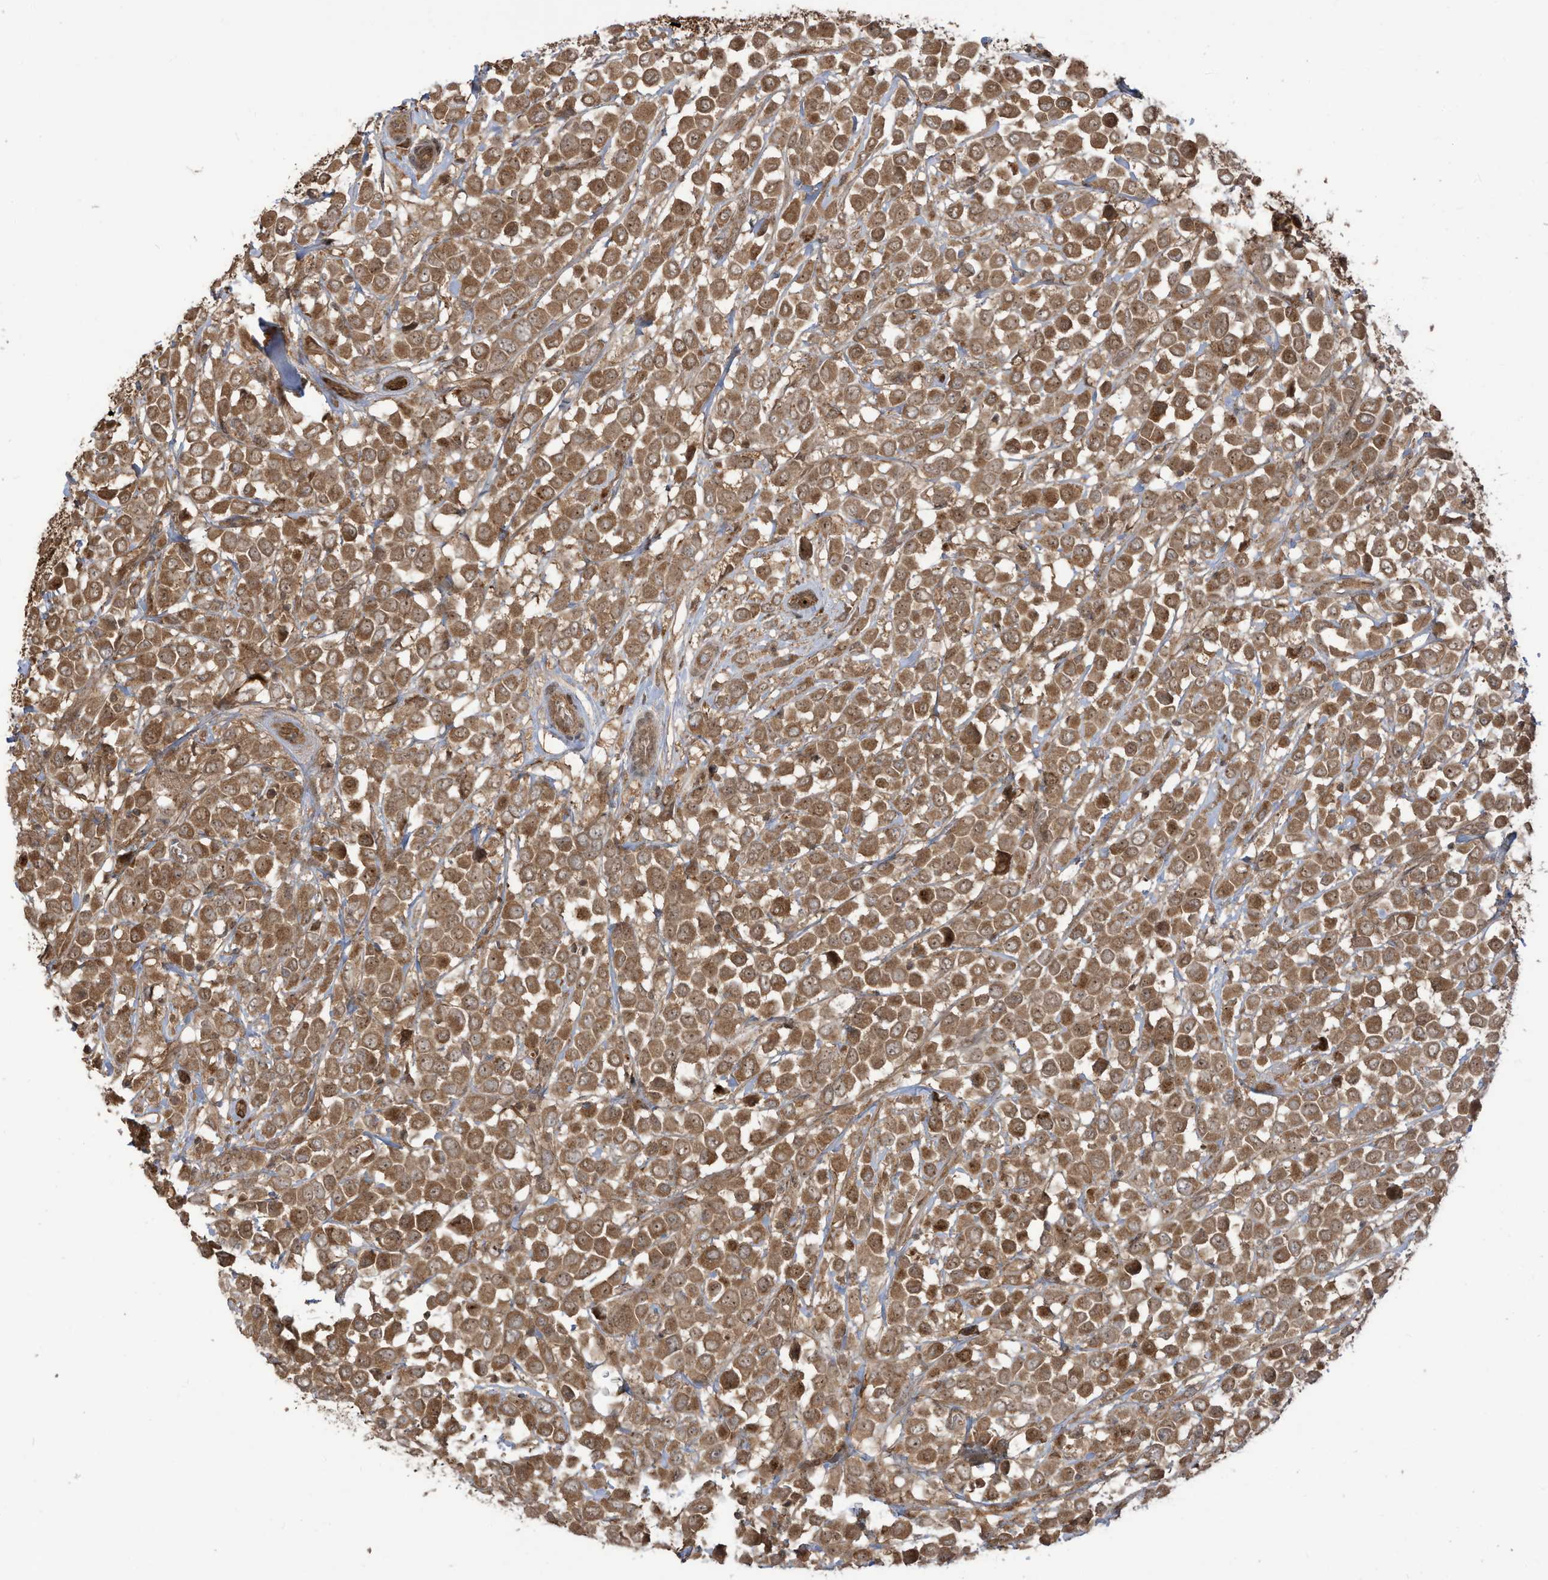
{"staining": {"intensity": "strong", "quantity": ">75%", "location": "cytoplasmic/membranous,nuclear"}, "tissue": "breast cancer", "cell_type": "Tumor cells", "image_type": "cancer", "snomed": [{"axis": "morphology", "description": "Duct carcinoma"}, {"axis": "topography", "description": "Breast"}], "caption": "Tumor cells demonstrate high levels of strong cytoplasmic/membranous and nuclear expression in about >75% of cells in human breast cancer.", "gene": "CARF", "patient": {"sex": "female", "age": 61}}